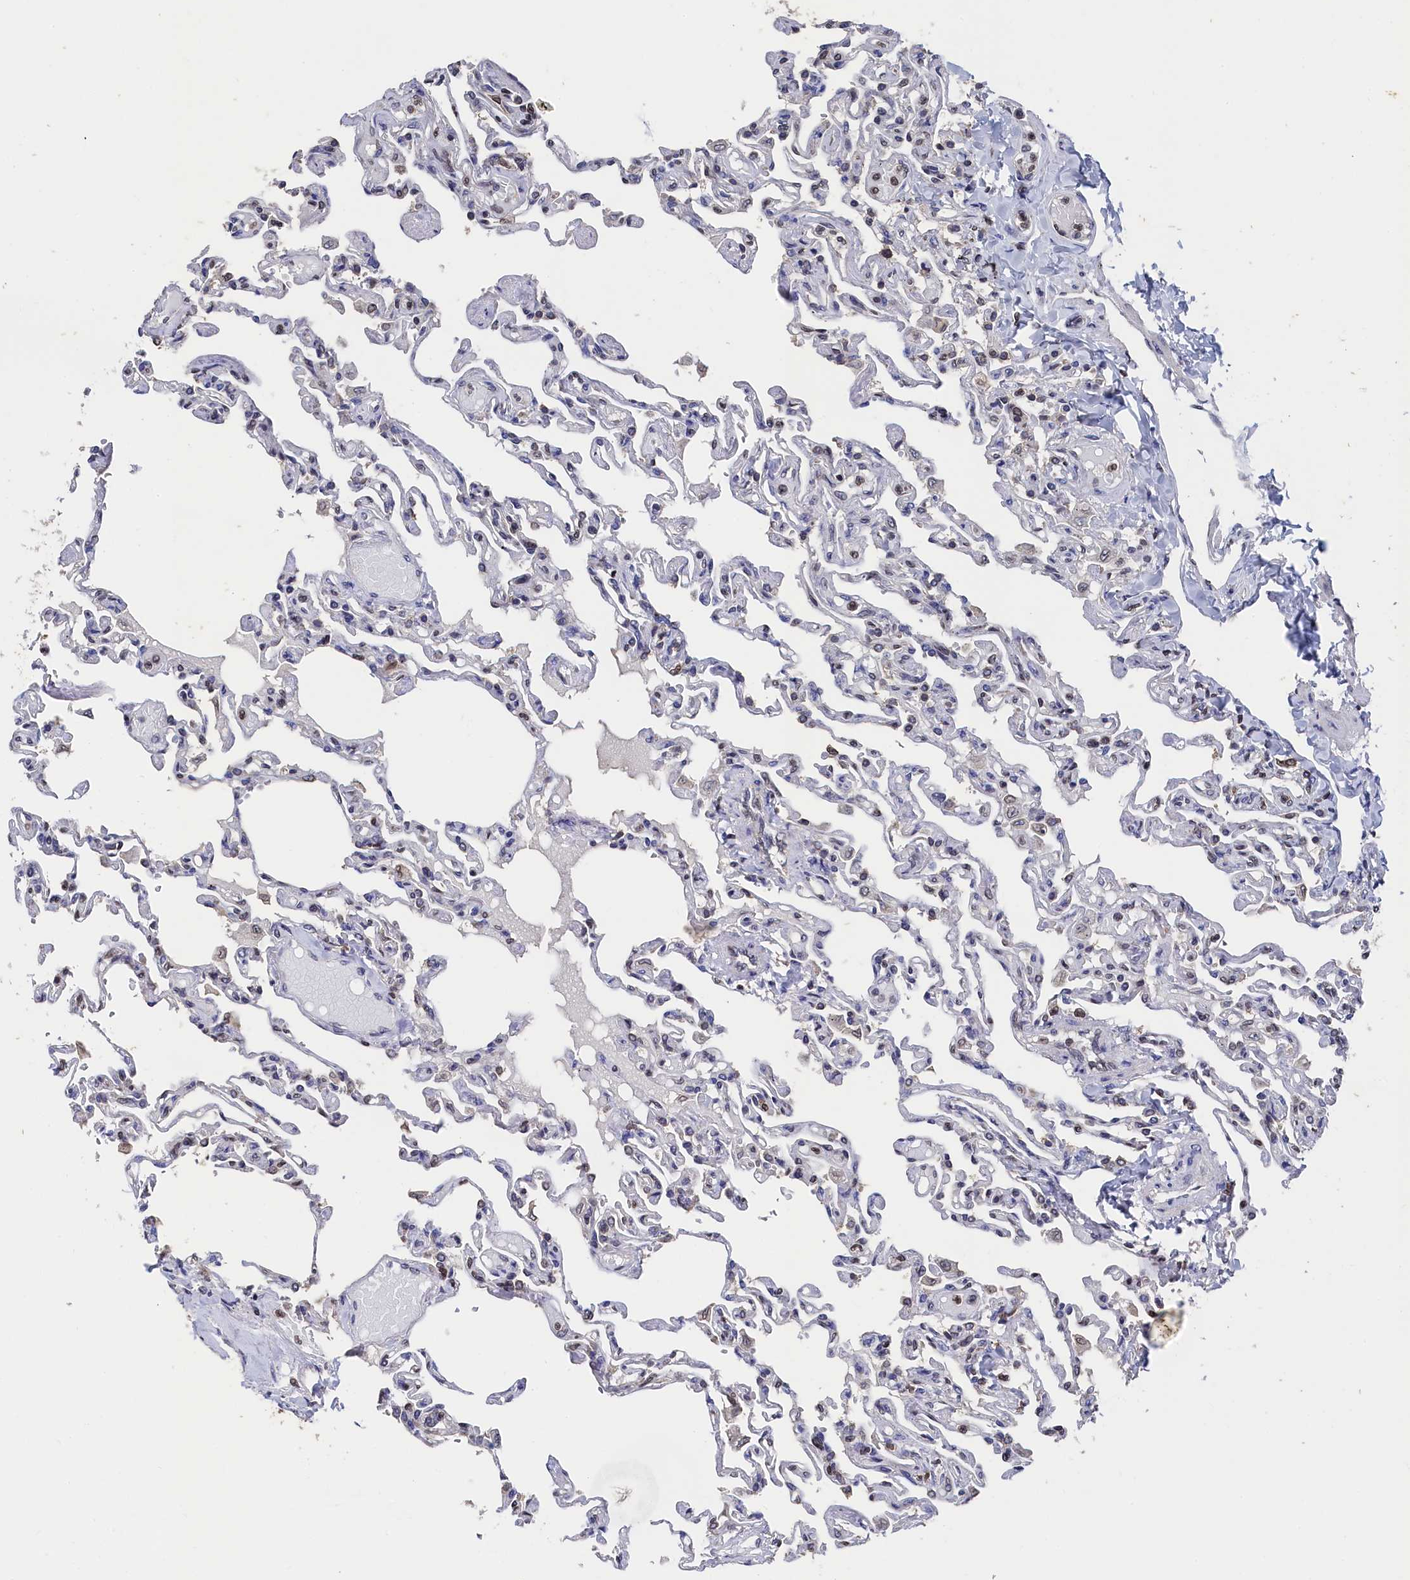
{"staining": {"intensity": "negative", "quantity": "none", "location": "none"}, "tissue": "lung", "cell_type": "Alveolar cells", "image_type": "normal", "snomed": [{"axis": "morphology", "description": "Normal tissue, NOS"}, {"axis": "topography", "description": "Lung"}], "caption": "This is a micrograph of IHC staining of normal lung, which shows no positivity in alveolar cells. (DAB immunohistochemistry (IHC), high magnification).", "gene": "ANKEF1", "patient": {"sex": "male", "age": 21}}